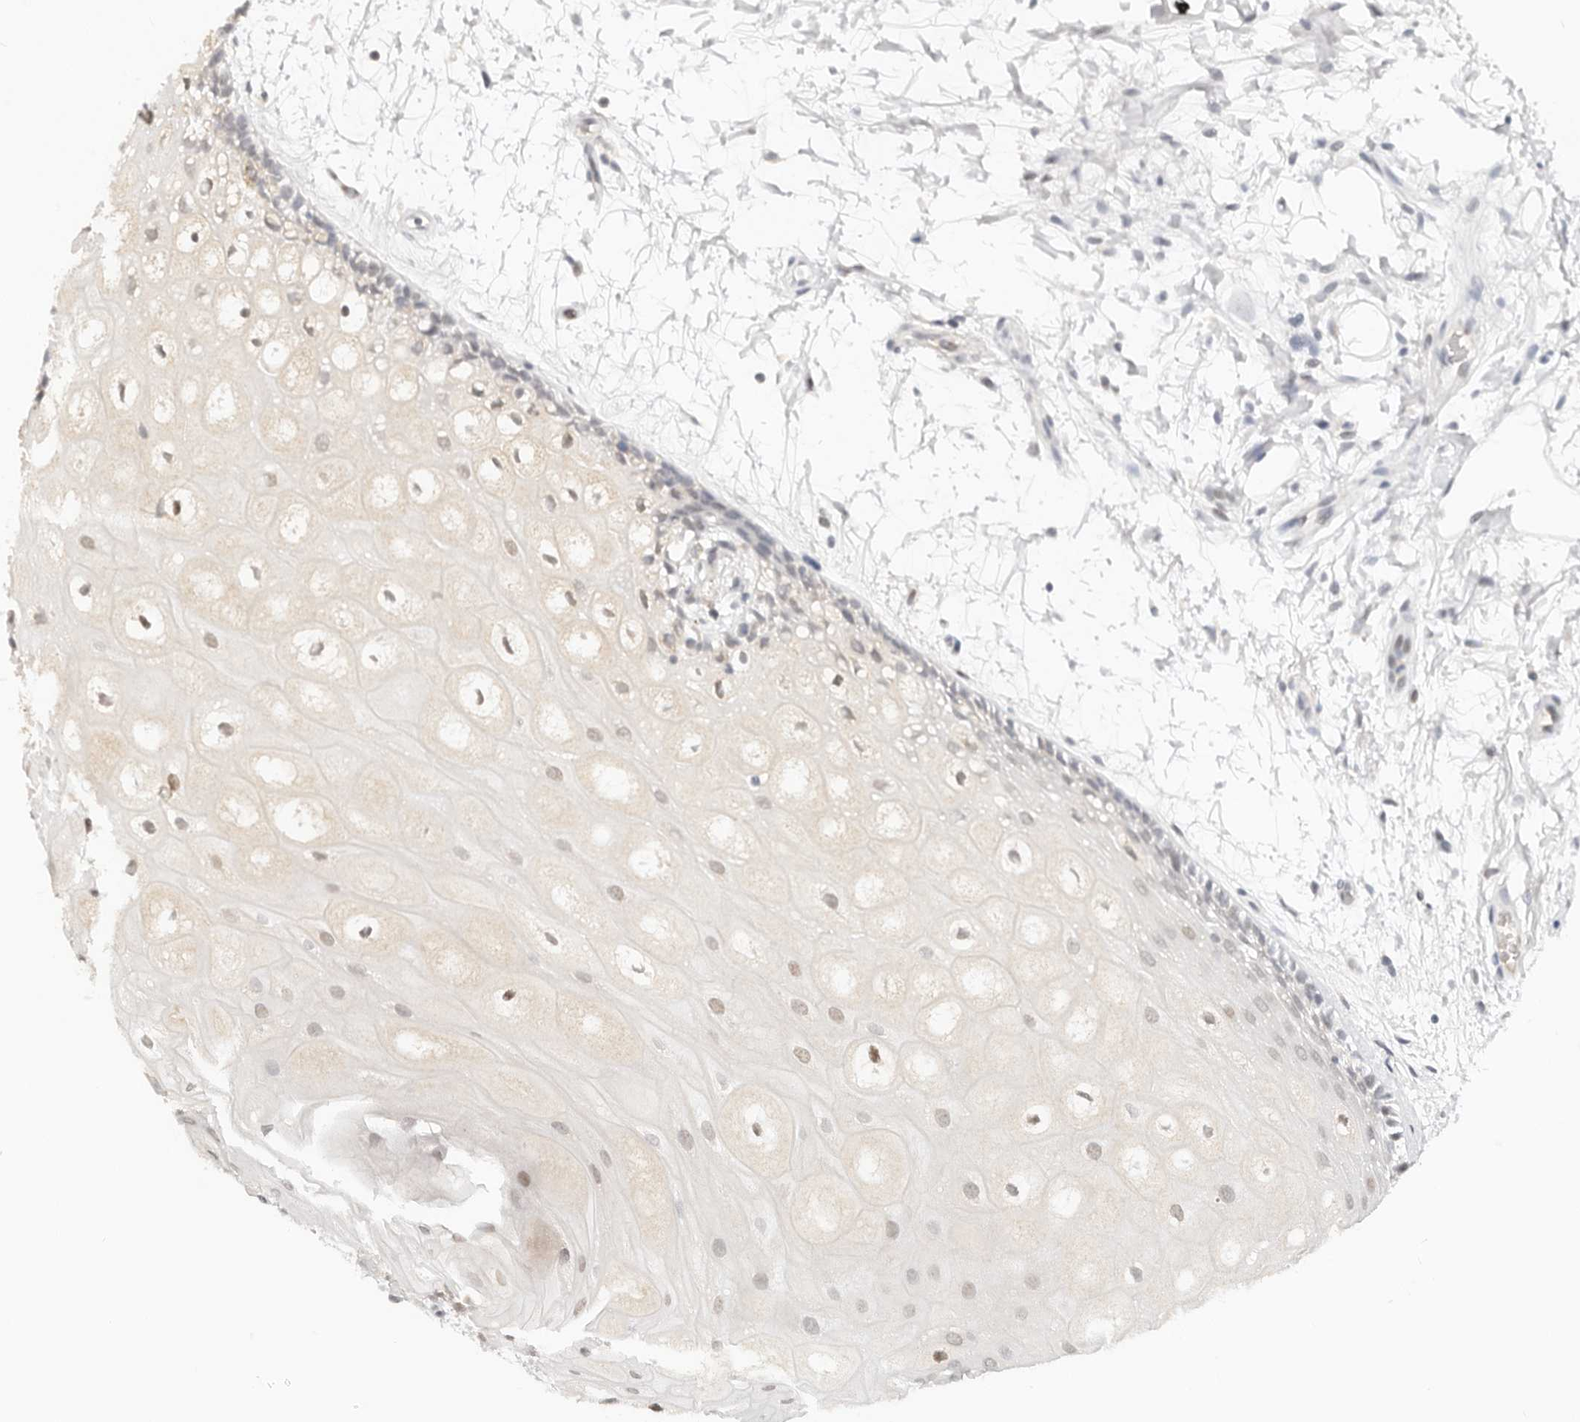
{"staining": {"intensity": "weak", "quantity": "<25%", "location": "nuclear"}, "tissue": "oral mucosa", "cell_type": "Squamous epithelial cells", "image_type": "normal", "snomed": [{"axis": "morphology", "description": "Normal tissue, NOS"}, {"axis": "topography", "description": "Skeletal muscle"}, {"axis": "topography", "description": "Oral tissue"}, {"axis": "topography", "description": "Peripheral nerve tissue"}], "caption": "Immunohistochemistry image of normal oral mucosa: oral mucosa stained with DAB exhibits no significant protein expression in squamous epithelial cells. (Stains: DAB (3,3'-diaminobenzidine) immunohistochemistry (IHC) with hematoxylin counter stain, Microscopy: brightfield microscopy at high magnification).", "gene": "NPAS2", "patient": {"sex": "female", "age": 84}}